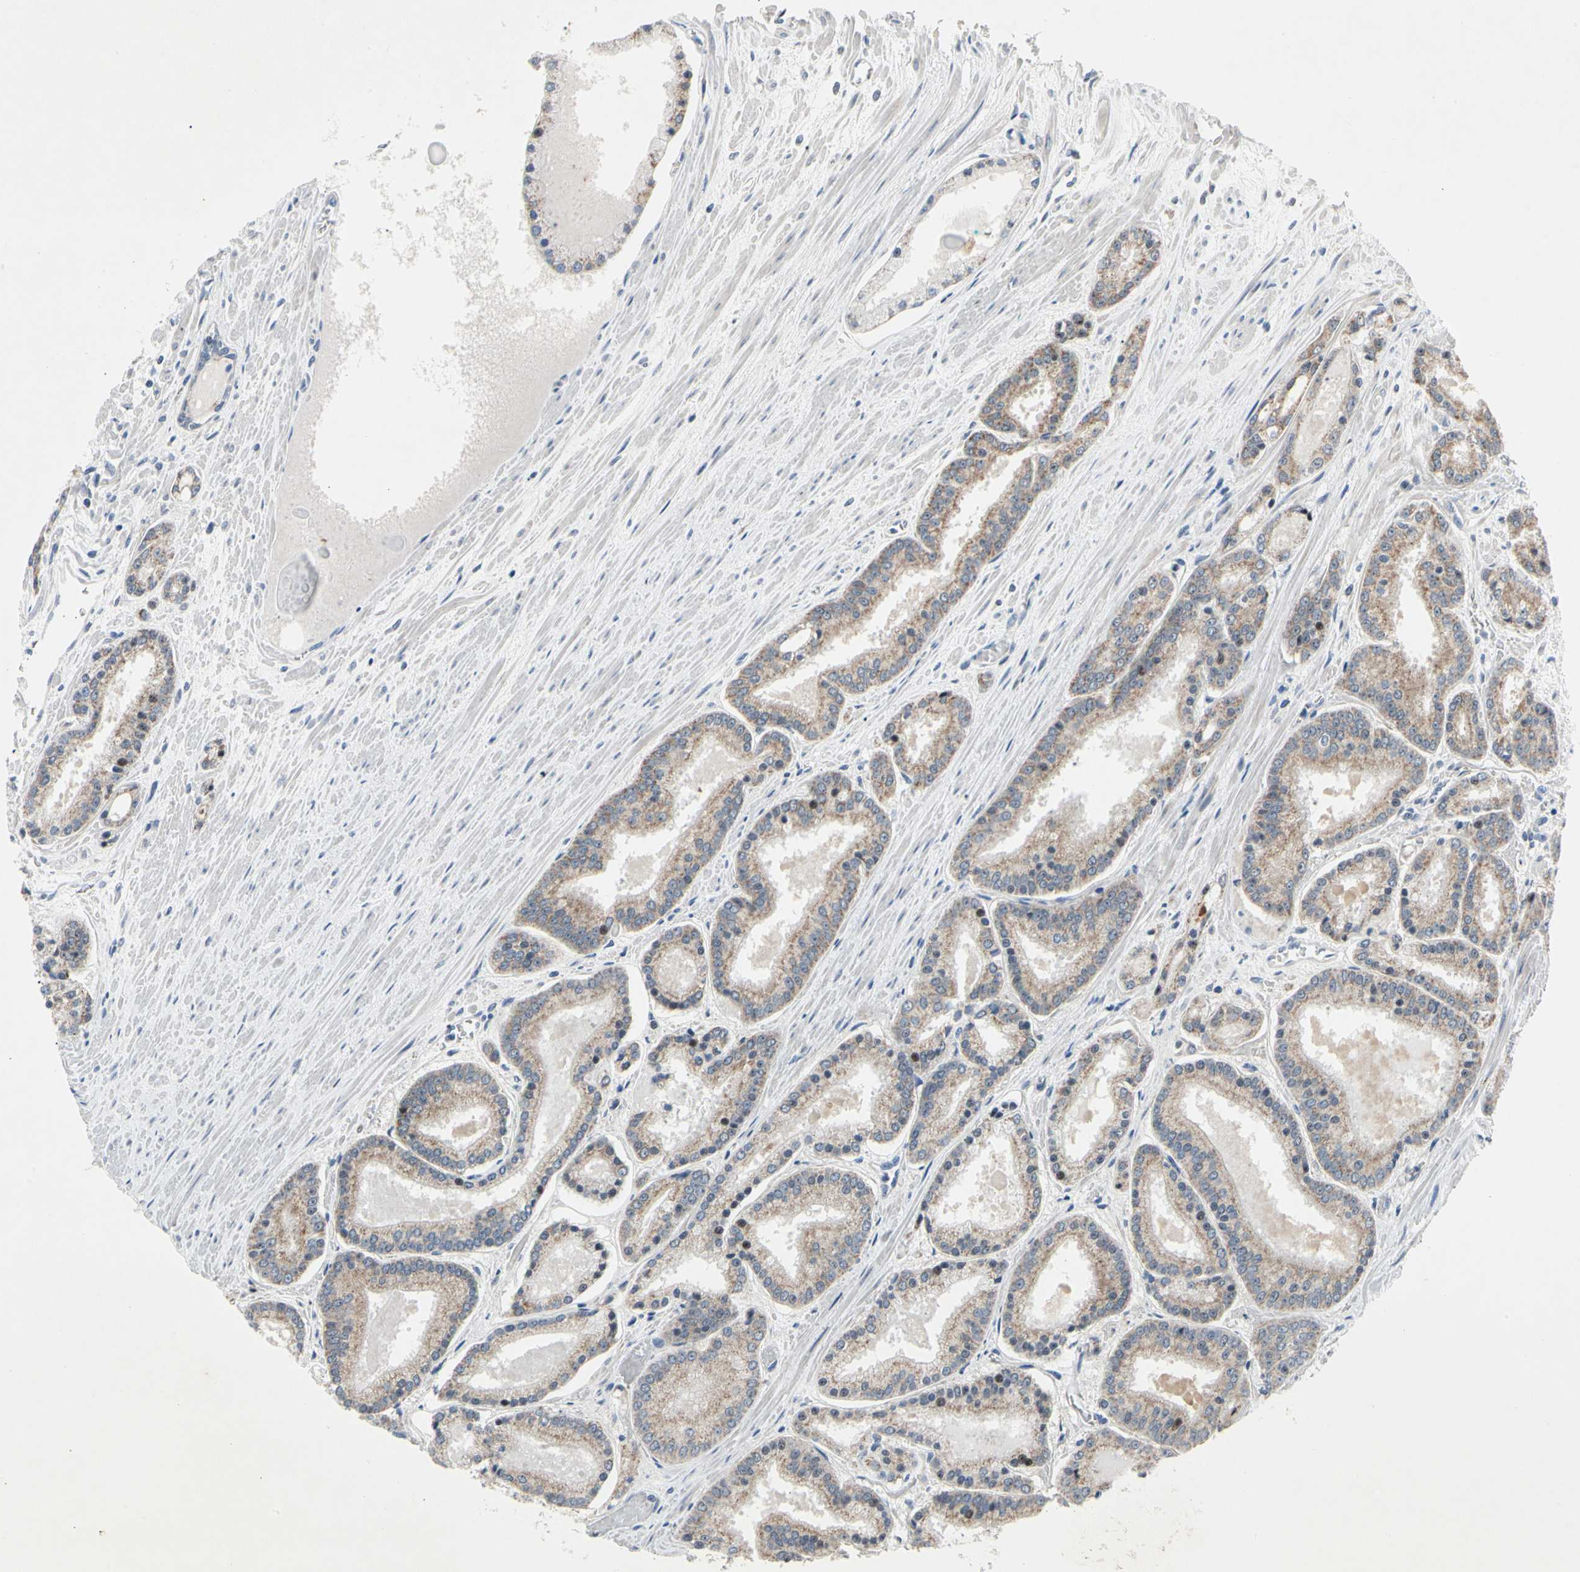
{"staining": {"intensity": "weak", "quantity": ">75%", "location": "cytoplasmic/membranous,nuclear"}, "tissue": "prostate cancer", "cell_type": "Tumor cells", "image_type": "cancer", "snomed": [{"axis": "morphology", "description": "Adenocarcinoma, Low grade"}, {"axis": "topography", "description": "Prostate"}], "caption": "The immunohistochemical stain shows weak cytoplasmic/membranous and nuclear staining in tumor cells of adenocarcinoma (low-grade) (prostate) tissue.", "gene": "MARK1", "patient": {"sex": "male", "age": 59}}